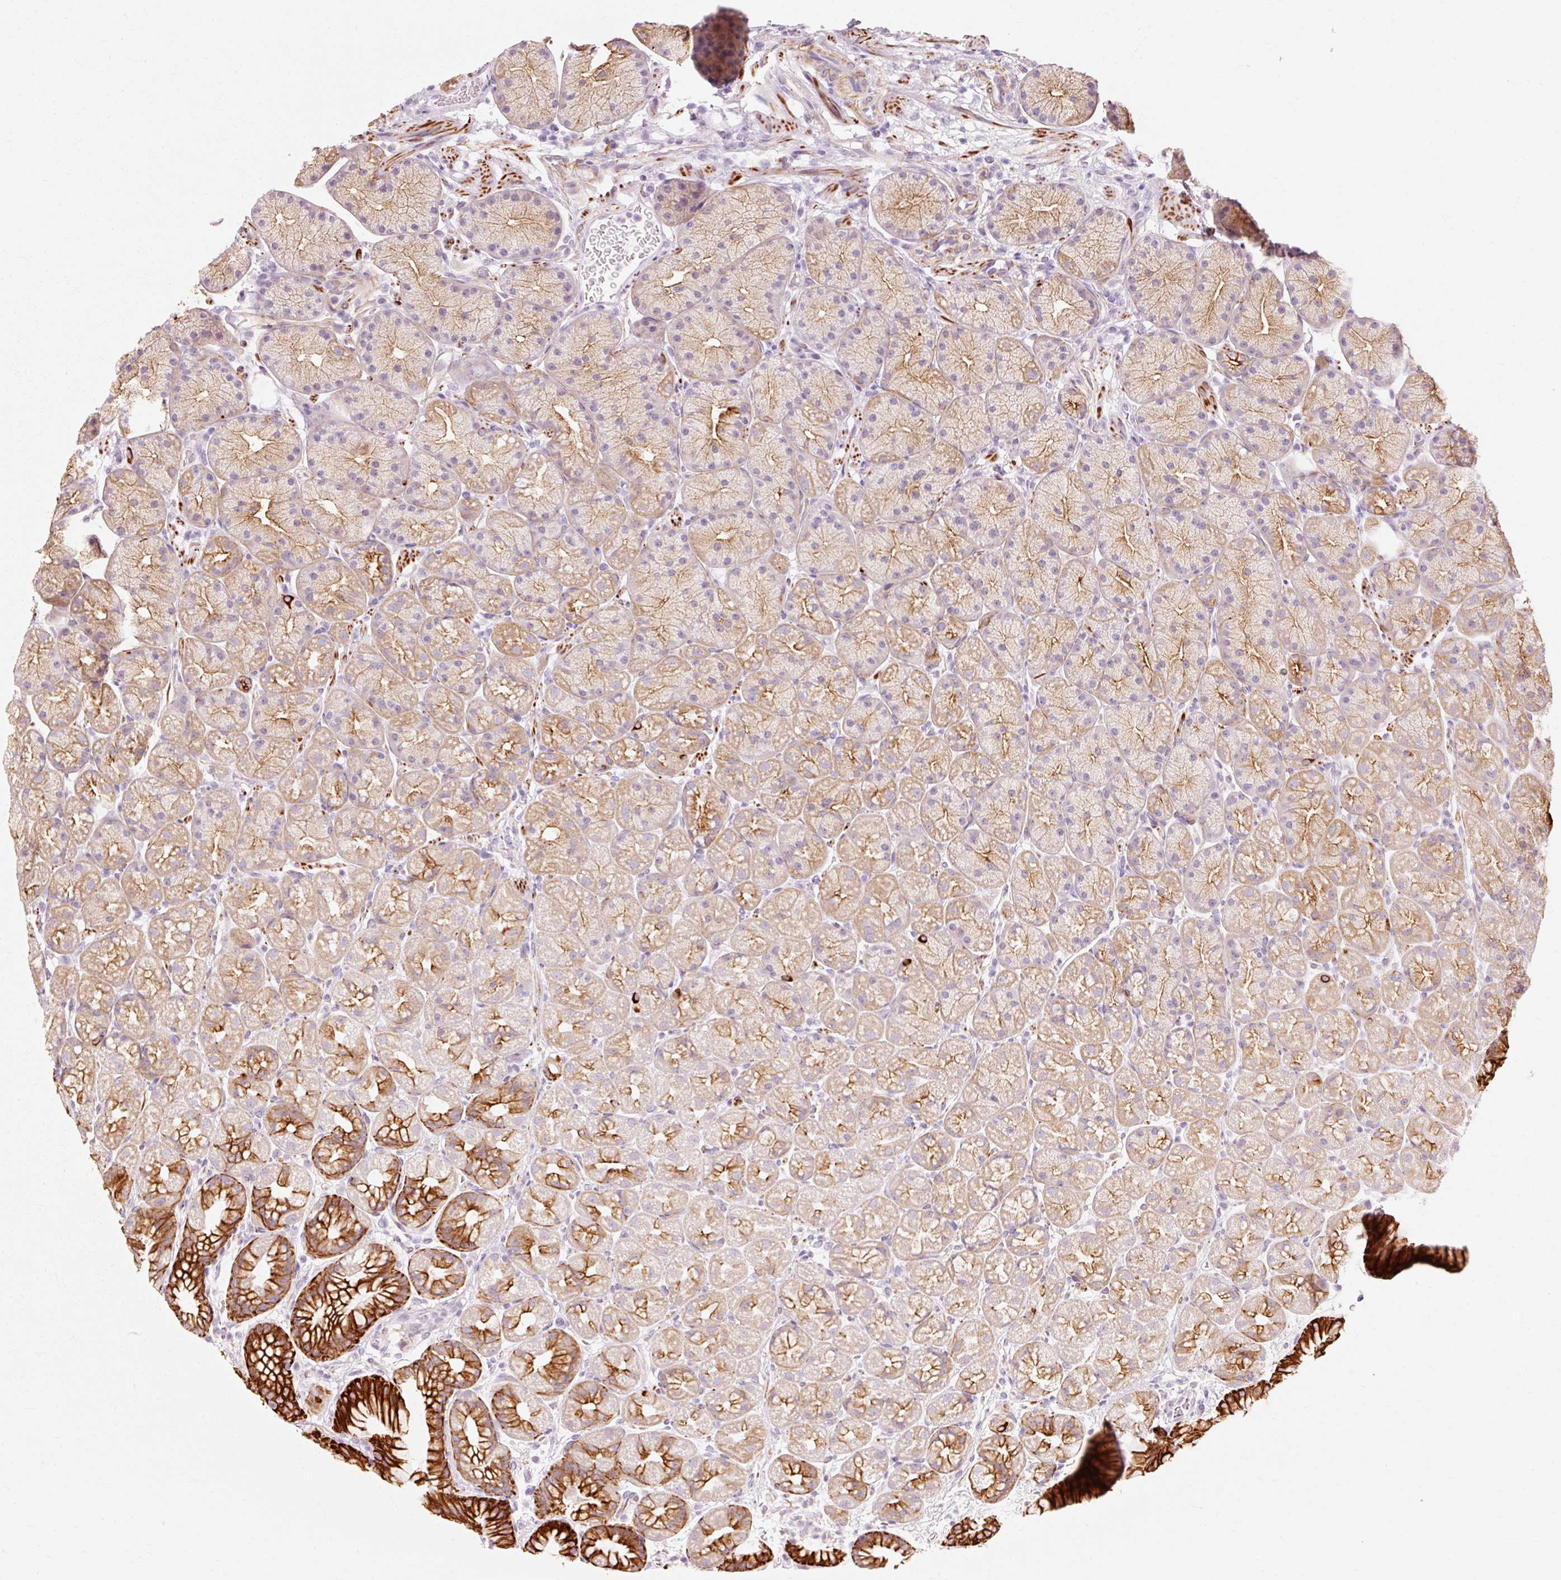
{"staining": {"intensity": "strong", "quantity": "25%-75%", "location": "cytoplasmic/membranous"}, "tissue": "stomach", "cell_type": "Glandular cells", "image_type": "normal", "snomed": [{"axis": "morphology", "description": "Normal tissue, NOS"}, {"axis": "topography", "description": "Stomach, lower"}], "caption": "A brown stain shows strong cytoplasmic/membranous staining of a protein in glandular cells of benign stomach.", "gene": "TRIM73", "patient": {"sex": "male", "age": 67}}